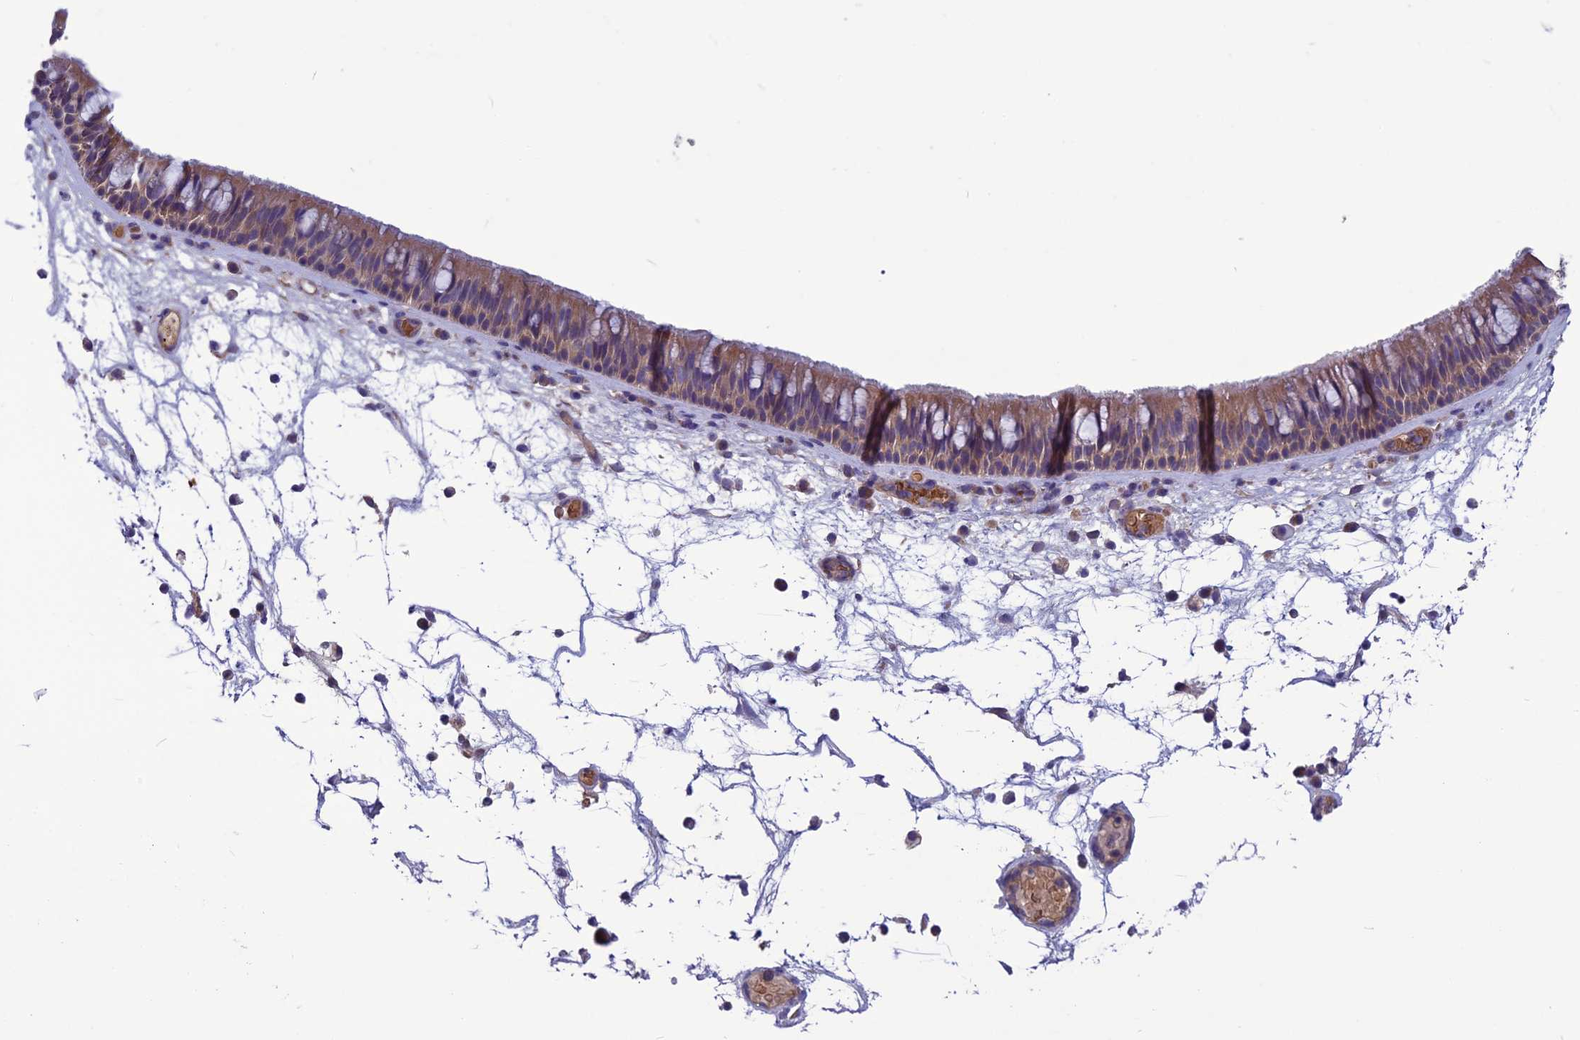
{"staining": {"intensity": "weak", "quantity": ">75%", "location": "cytoplasmic/membranous"}, "tissue": "nasopharynx", "cell_type": "Respiratory epithelial cells", "image_type": "normal", "snomed": [{"axis": "morphology", "description": "Normal tissue, NOS"}, {"axis": "morphology", "description": "Inflammation, NOS"}, {"axis": "morphology", "description": "Malignant melanoma, Metastatic site"}, {"axis": "topography", "description": "Nasopharynx"}], "caption": "An immunohistochemistry (IHC) image of normal tissue is shown. Protein staining in brown labels weak cytoplasmic/membranous positivity in nasopharynx within respiratory epithelial cells. The staining was performed using DAB (3,3'-diaminobenzidine) to visualize the protein expression in brown, while the nuclei were stained in blue with hematoxylin (Magnification: 20x).", "gene": "PSMF1", "patient": {"sex": "male", "age": 70}}